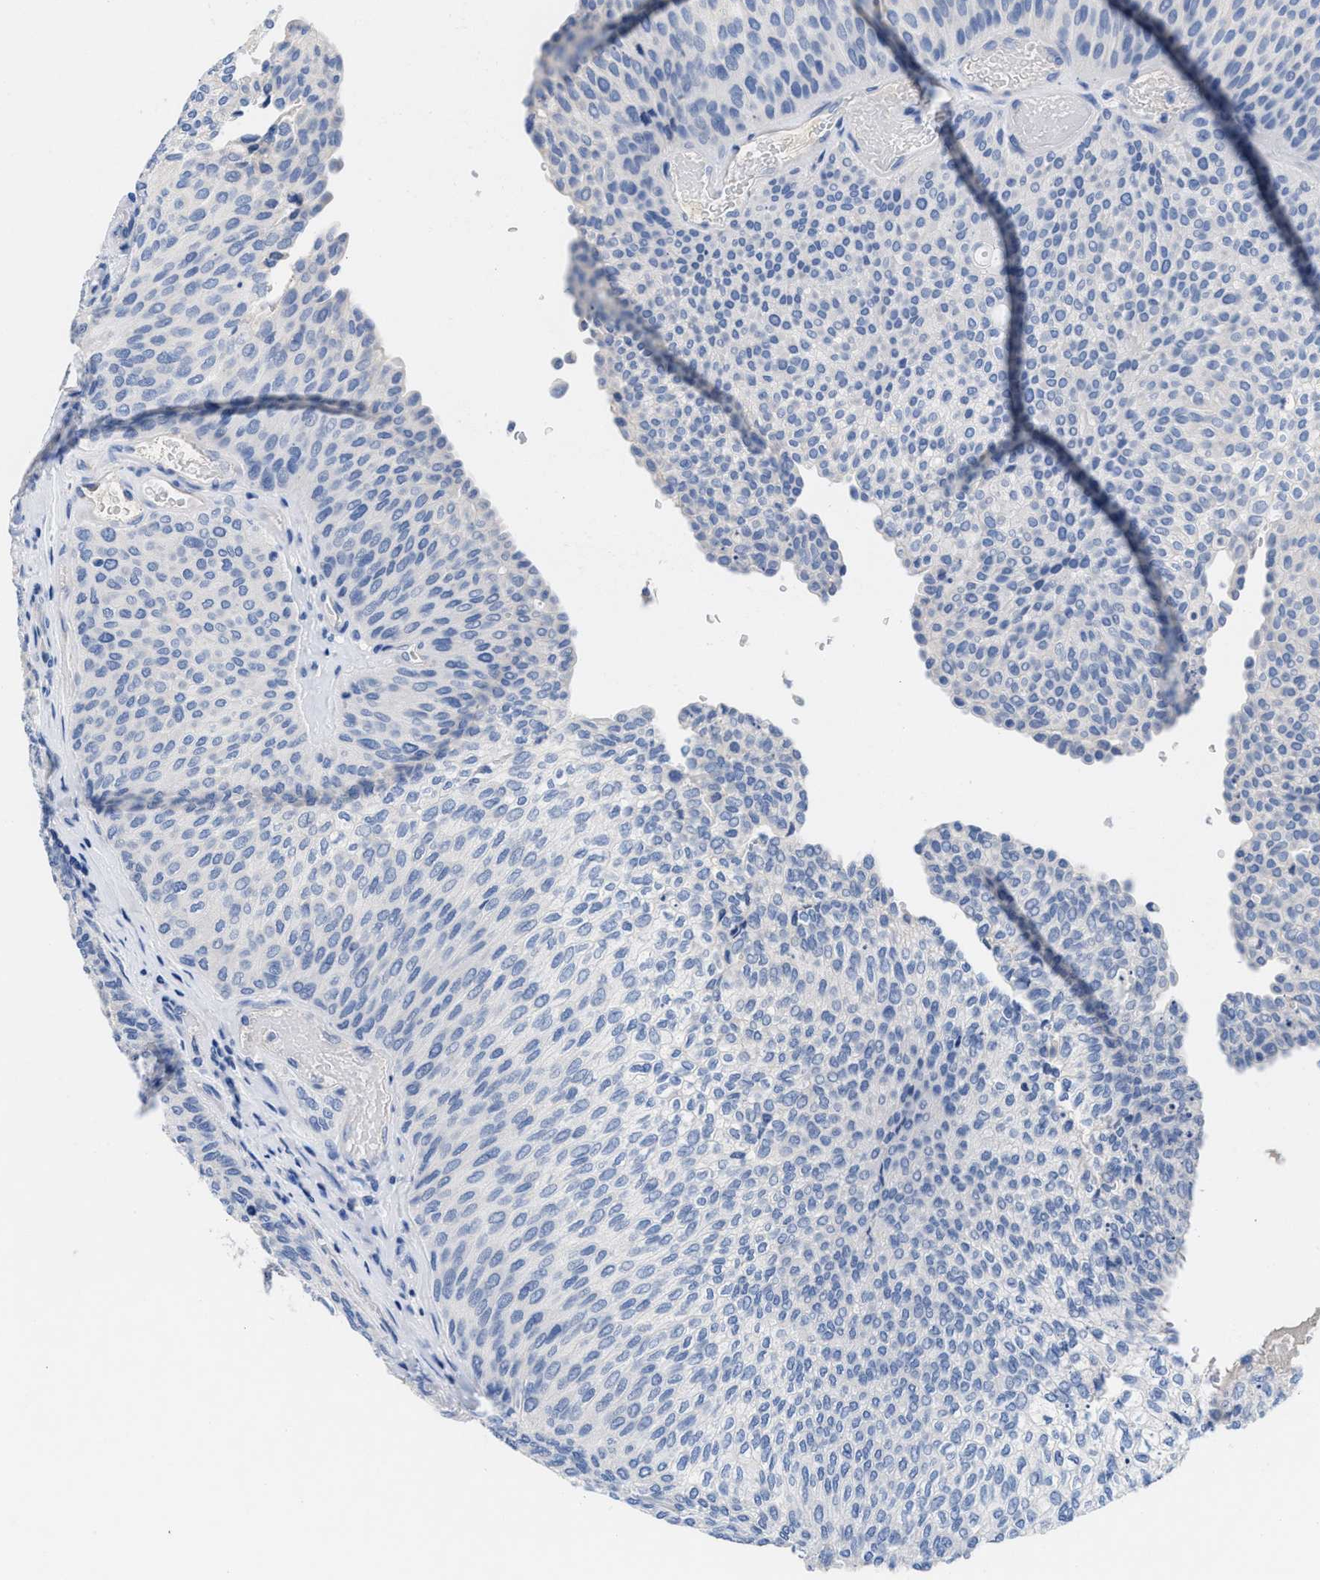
{"staining": {"intensity": "negative", "quantity": "none", "location": "none"}, "tissue": "urothelial cancer", "cell_type": "Tumor cells", "image_type": "cancer", "snomed": [{"axis": "morphology", "description": "Urothelial carcinoma, Low grade"}, {"axis": "topography", "description": "Urinary bladder"}], "caption": "The micrograph exhibits no staining of tumor cells in urothelial cancer.", "gene": "SLFN13", "patient": {"sex": "female", "age": 79}}